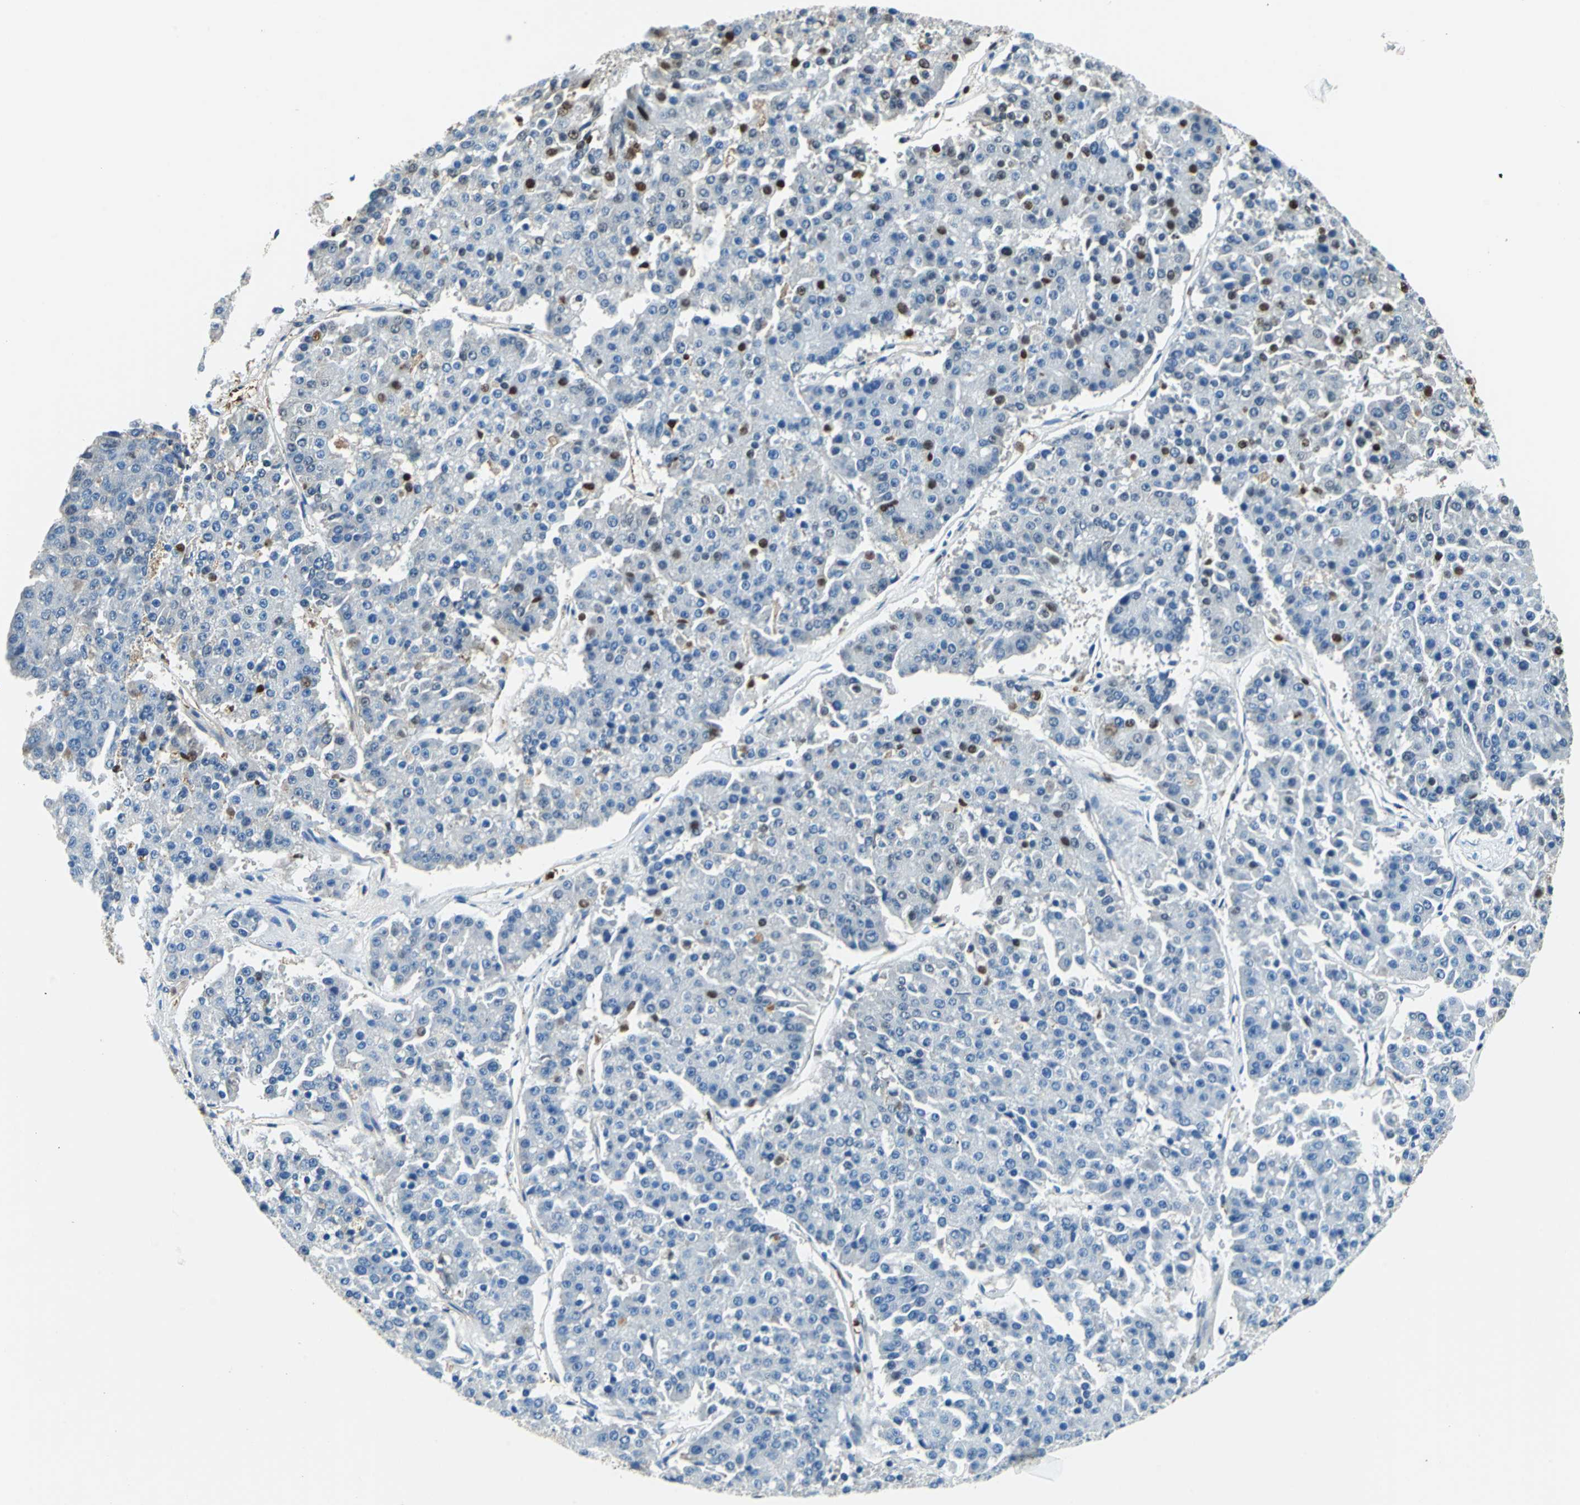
{"staining": {"intensity": "moderate", "quantity": "<25%", "location": "cytoplasmic/membranous,nuclear"}, "tissue": "pancreatic cancer", "cell_type": "Tumor cells", "image_type": "cancer", "snomed": [{"axis": "morphology", "description": "Adenocarcinoma, NOS"}, {"axis": "topography", "description": "Pancreas"}], "caption": "IHC of pancreatic cancer reveals low levels of moderate cytoplasmic/membranous and nuclear staining in about <25% of tumor cells.", "gene": "ALB", "patient": {"sex": "male", "age": 50}}